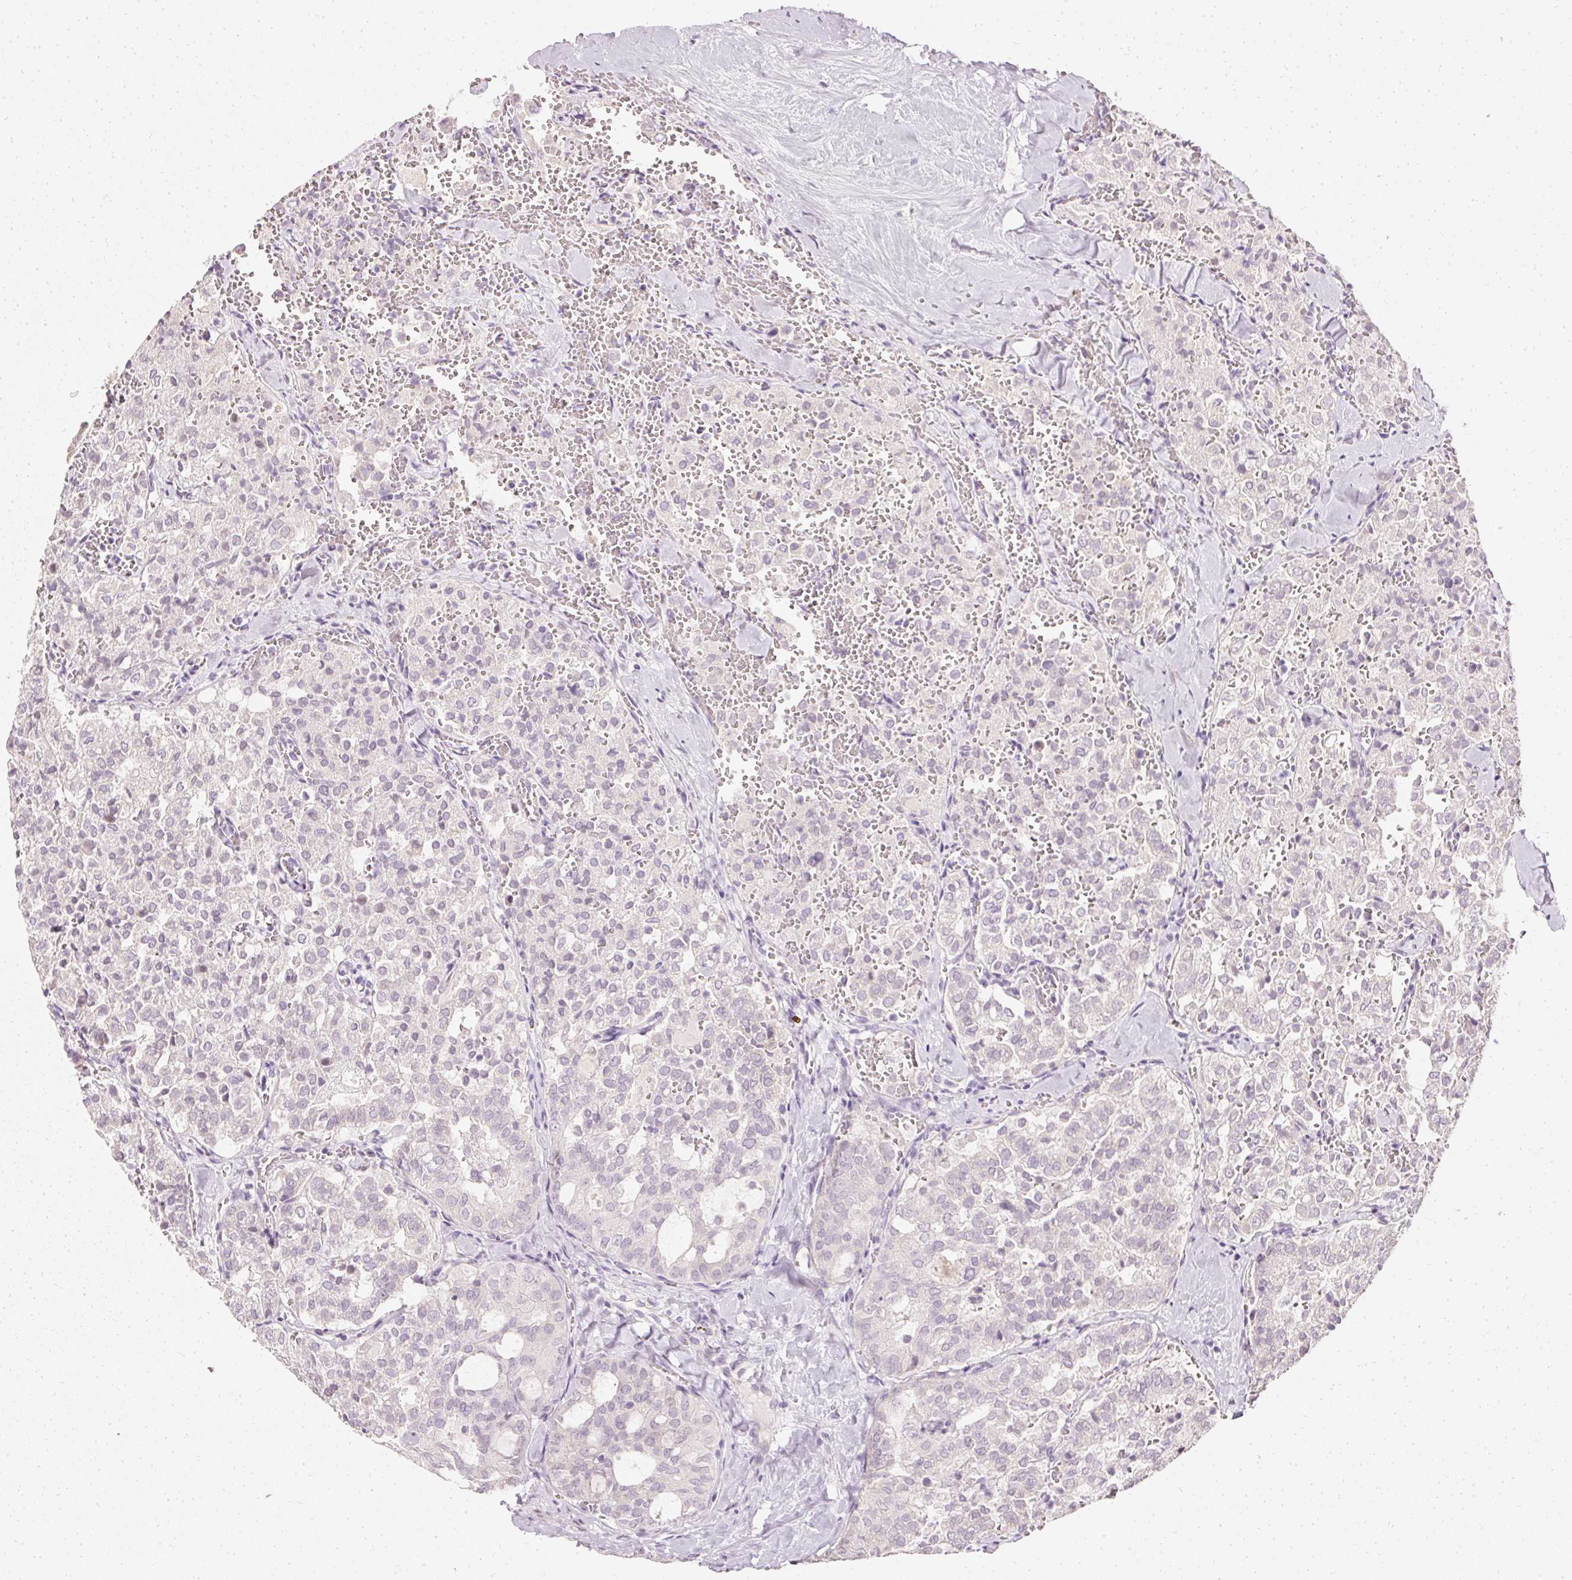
{"staining": {"intensity": "weak", "quantity": "<25%", "location": "cytoplasmic/membranous"}, "tissue": "thyroid cancer", "cell_type": "Tumor cells", "image_type": "cancer", "snomed": [{"axis": "morphology", "description": "Follicular adenoma carcinoma, NOS"}, {"axis": "topography", "description": "Thyroid gland"}], "caption": "Histopathology image shows no significant protein expression in tumor cells of thyroid cancer.", "gene": "ELAVL3", "patient": {"sex": "male", "age": 75}}